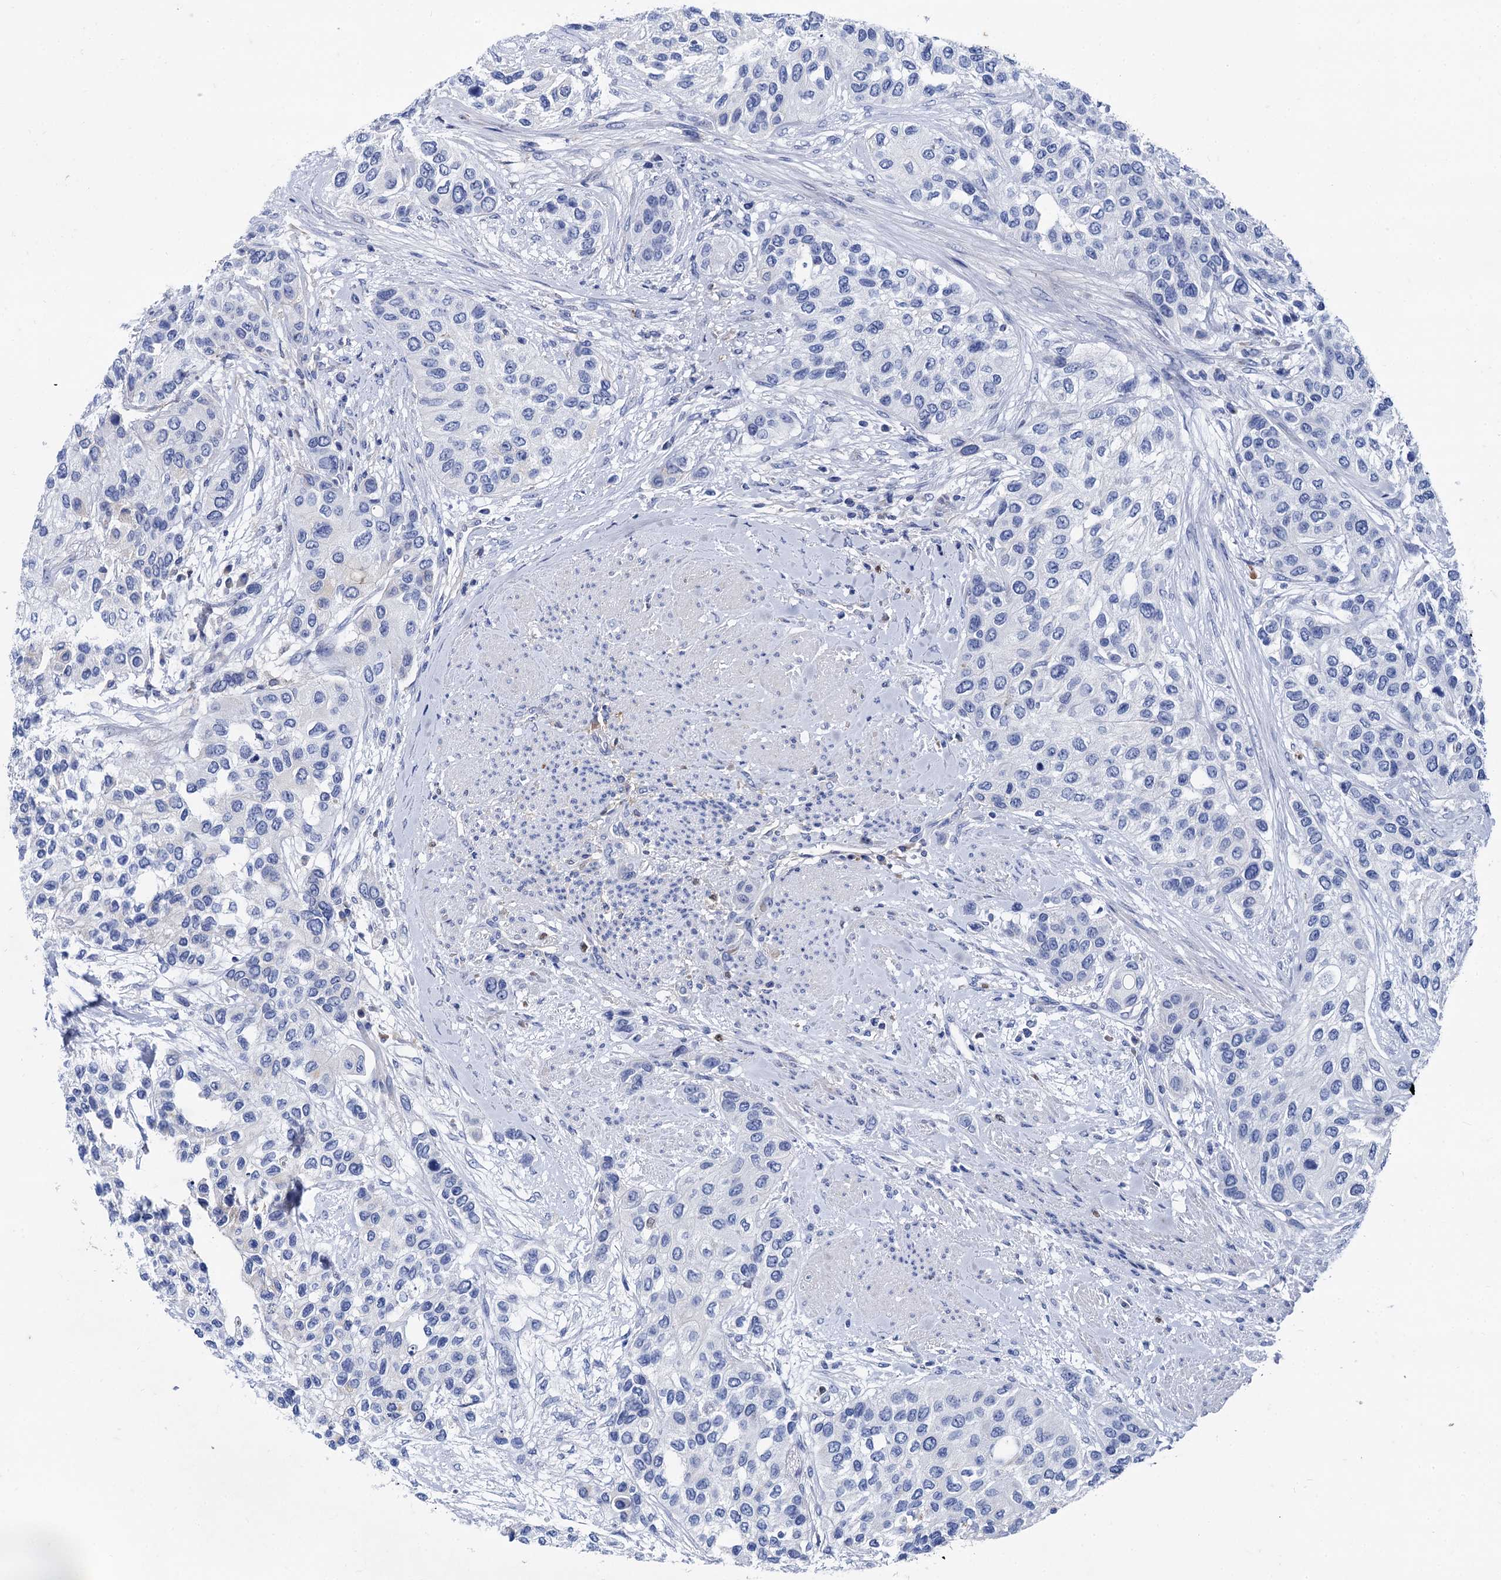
{"staining": {"intensity": "negative", "quantity": "none", "location": "none"}, "tissue": "urothelial cancer", "cell_type": "Tumor cells", "image_type": "cancer", "snomed": [{"axis": "morphology", "description": "Normal tissue, NOS"}, {"axis": "morphology", "description": "Urothelial carcinoma, High grade"}, {"axis": "topography", "description": "Vascular tissue"}, {"axis": "topography", "description": "Urinary bladder"}], "caption": "Immunohistochemistry (IHC) of human urothelial cancer displays no expression in tumor cells.", "gene": "TMEM72", "patient": {"sex": "female", "age": 56}}